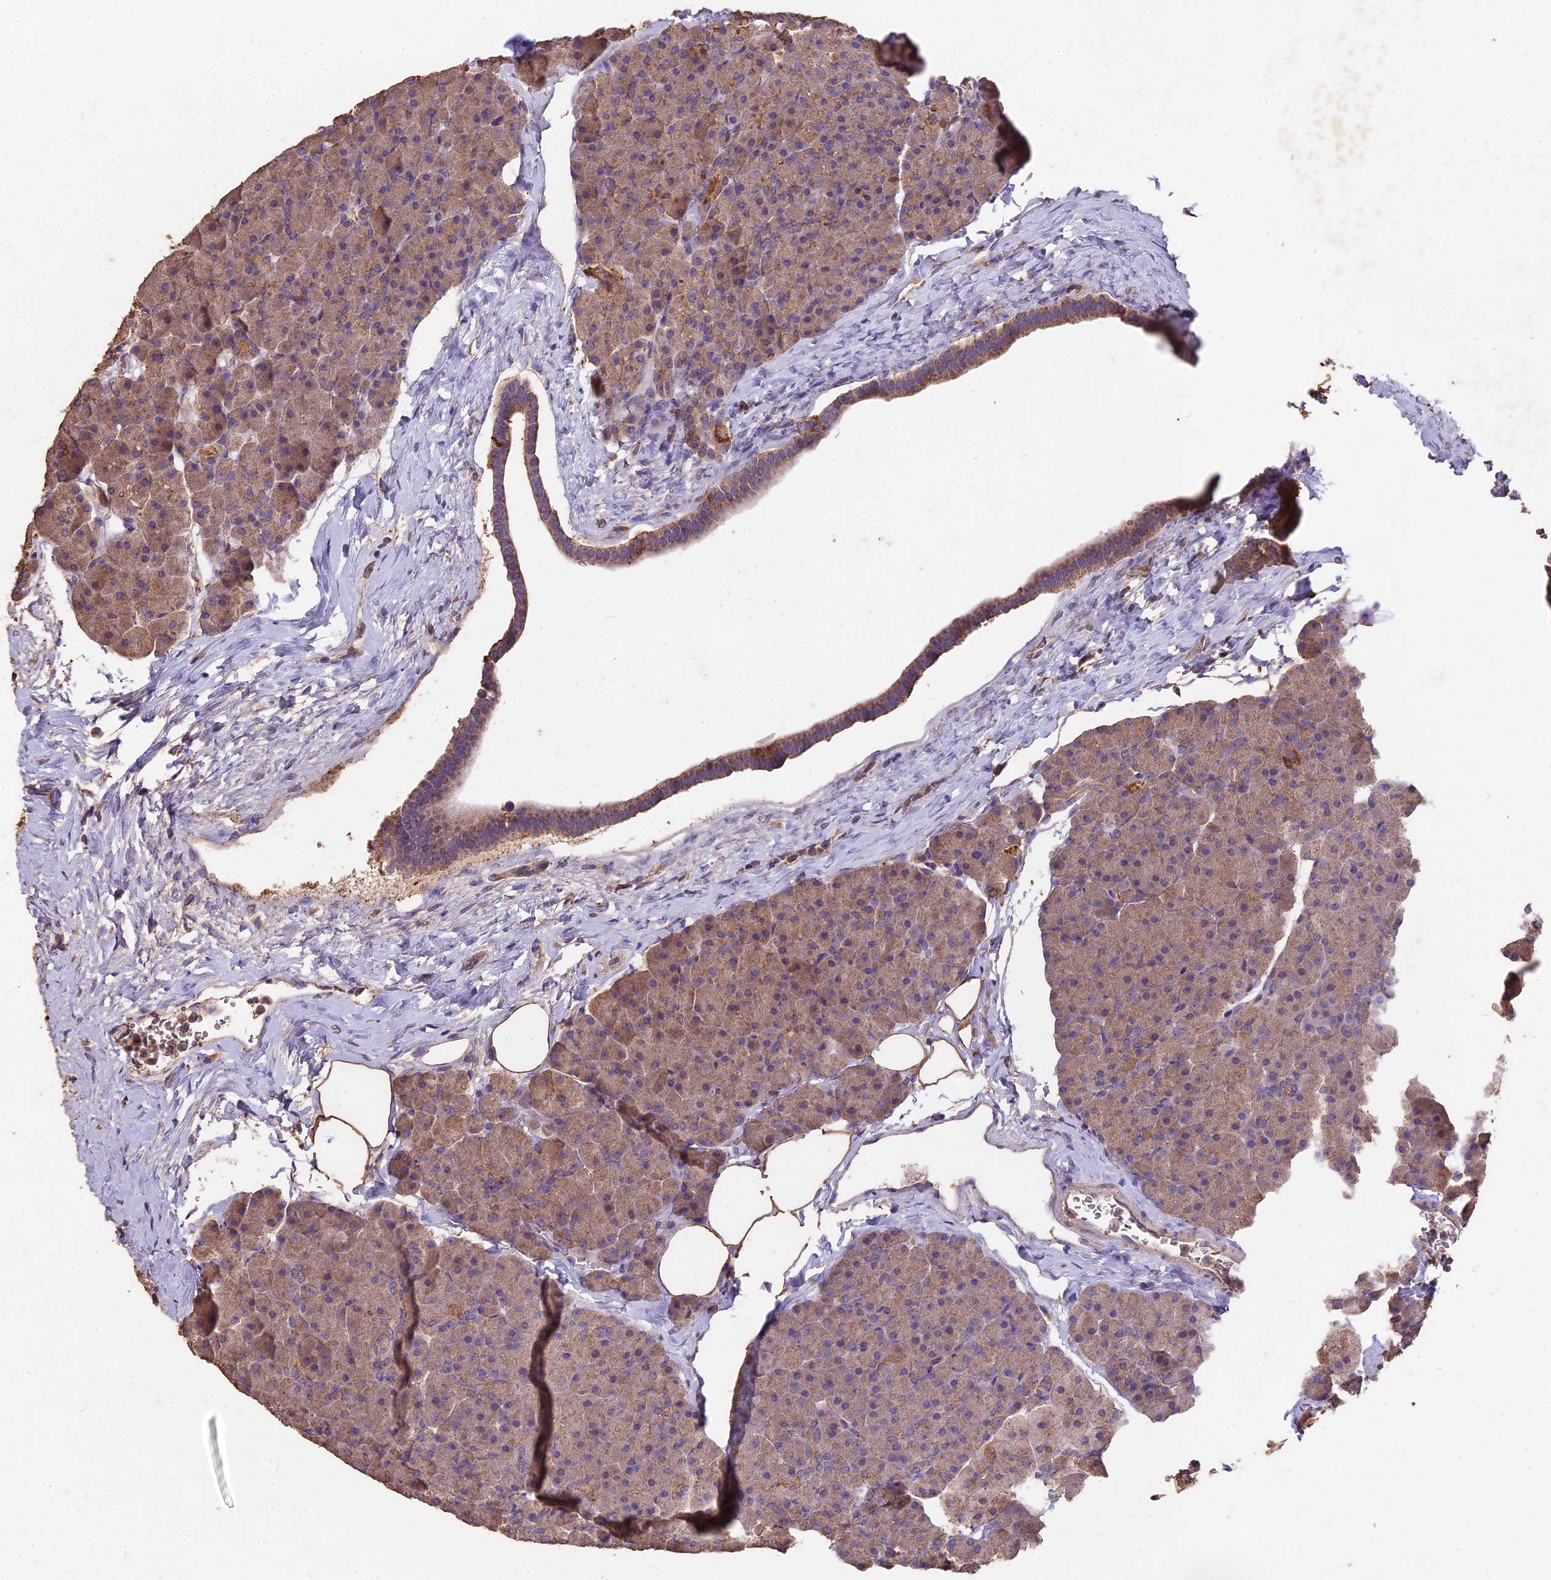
{"staining": {"intensity": "moderate", "quantity": ">75%", "location": "cytoplasmic/membranous"}, "tissue": "pancreas", "cell_type": "Exocrine glandular cells", "image_type": "normal", "snomed": [{"axis": "morphology", "description": "Normal tissue, NOS"}, {"axis": "topography", "description": "Pancreas"}], "caption": "Unremarkable pancreas was stained to show a protein in brown. There is medium levels of moderate cytoplasmic/membranous staining in approximately >75% of exocrine glandular cells.", "gene": "CEMIP2", "patient": {"sex": "male", "age": 36}}